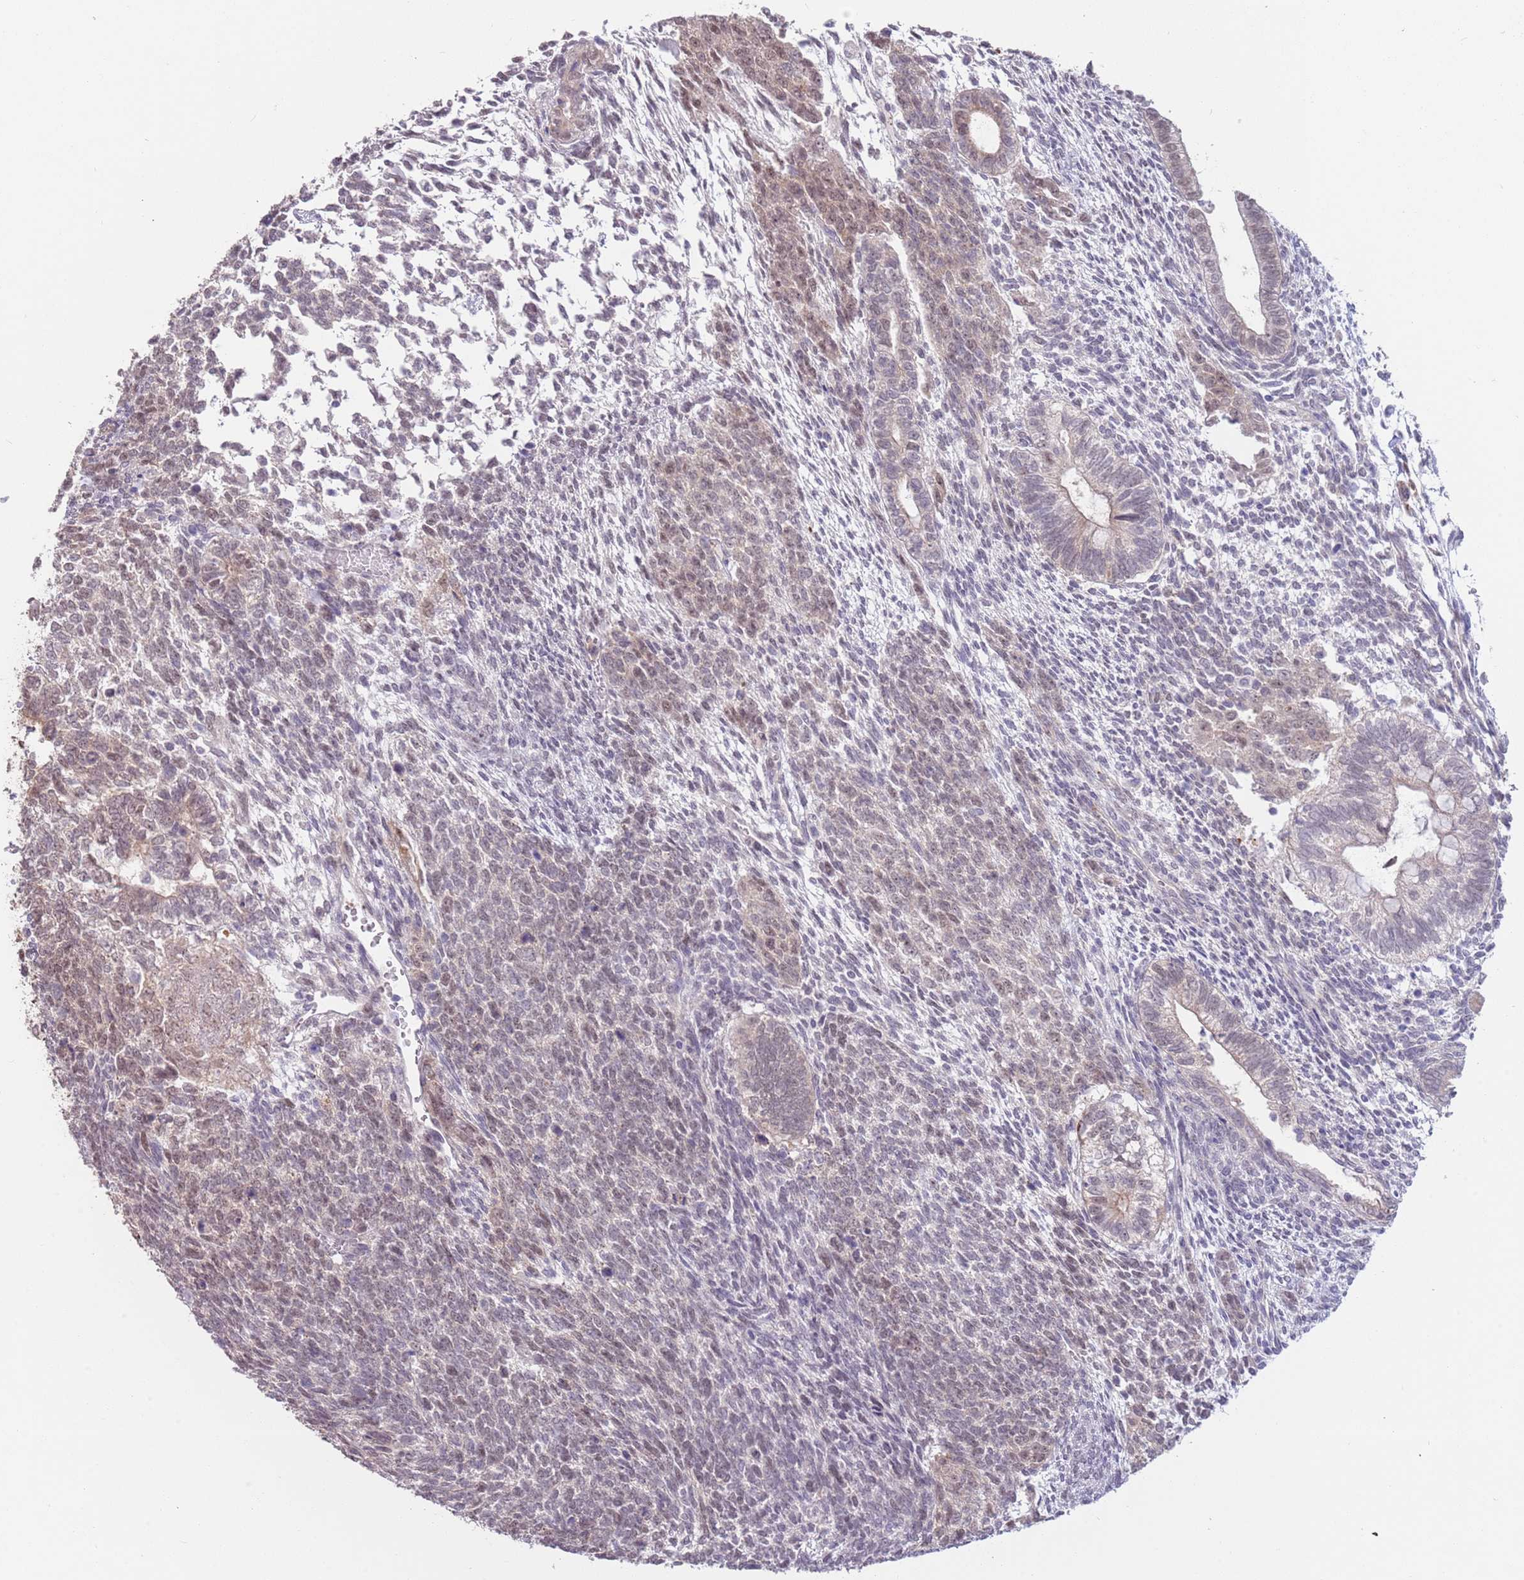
{"staining": {"intensity": "weak", "quantity": "25%-75%", "location": "nuclear"}, "tissue": "testis cancer", "cell_type": "Tumor cells", "image_type": "cancer", "snomed": [{"axis": "morphology", "description": "Carcinoma, Embryonal, NOS"}, {"axis": "topography", "description": "Testis"}], "caption": "Weak nuclear protein positivity is appreciated in about 25%-75% of tumor cells in testis cancer (embryonal carcinoma).", "gene": "LDHD", "patient": {"sex": "male", "age": 23}}